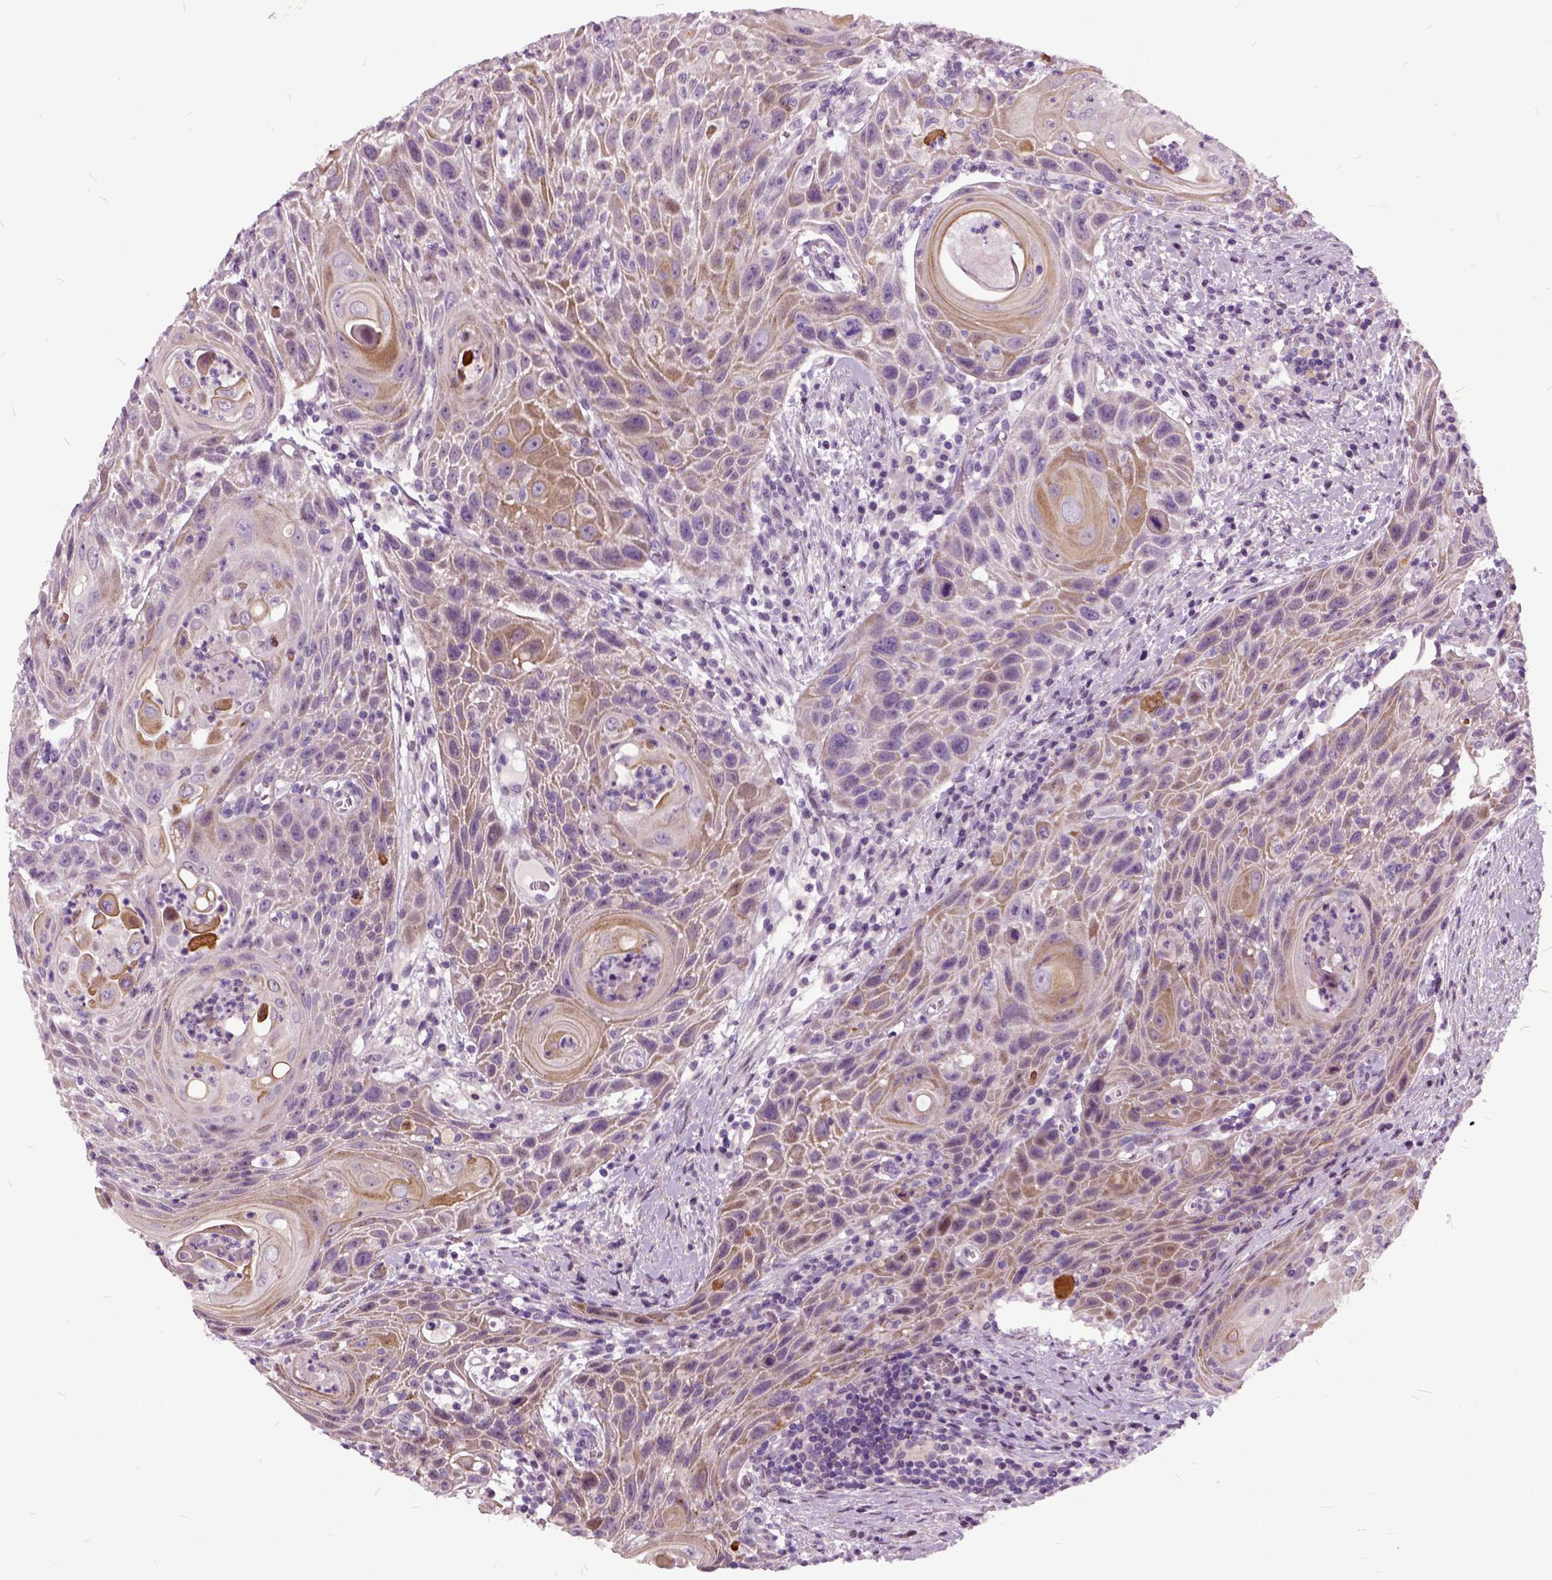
{"staining": {"intensity": "weak", "quantity": "25%-75%", "location": "cytoplasmic/membranous"}, "tissue": "head and neck cancer", "cell_type": "Tumor cells", "image_type": "cancer", "snomed": [{"axis": "morphology", "description": "Squamous cell carcinoma, NOS"}, {"axis": "topography", "description": "Head-Neck"}], "caption": "Protein analysis of head and neck cancer (squamous cell carcinoma) tissue demonstrates weak cytoplasmic/membranous staining in about 25%-75% of tumor cells. Immunohistochemistry (ihc) stains the protein in brown and the nuclei are stained blue.", "gene": "ILRUN", "patient": {"sex": "male", "age": 69}}